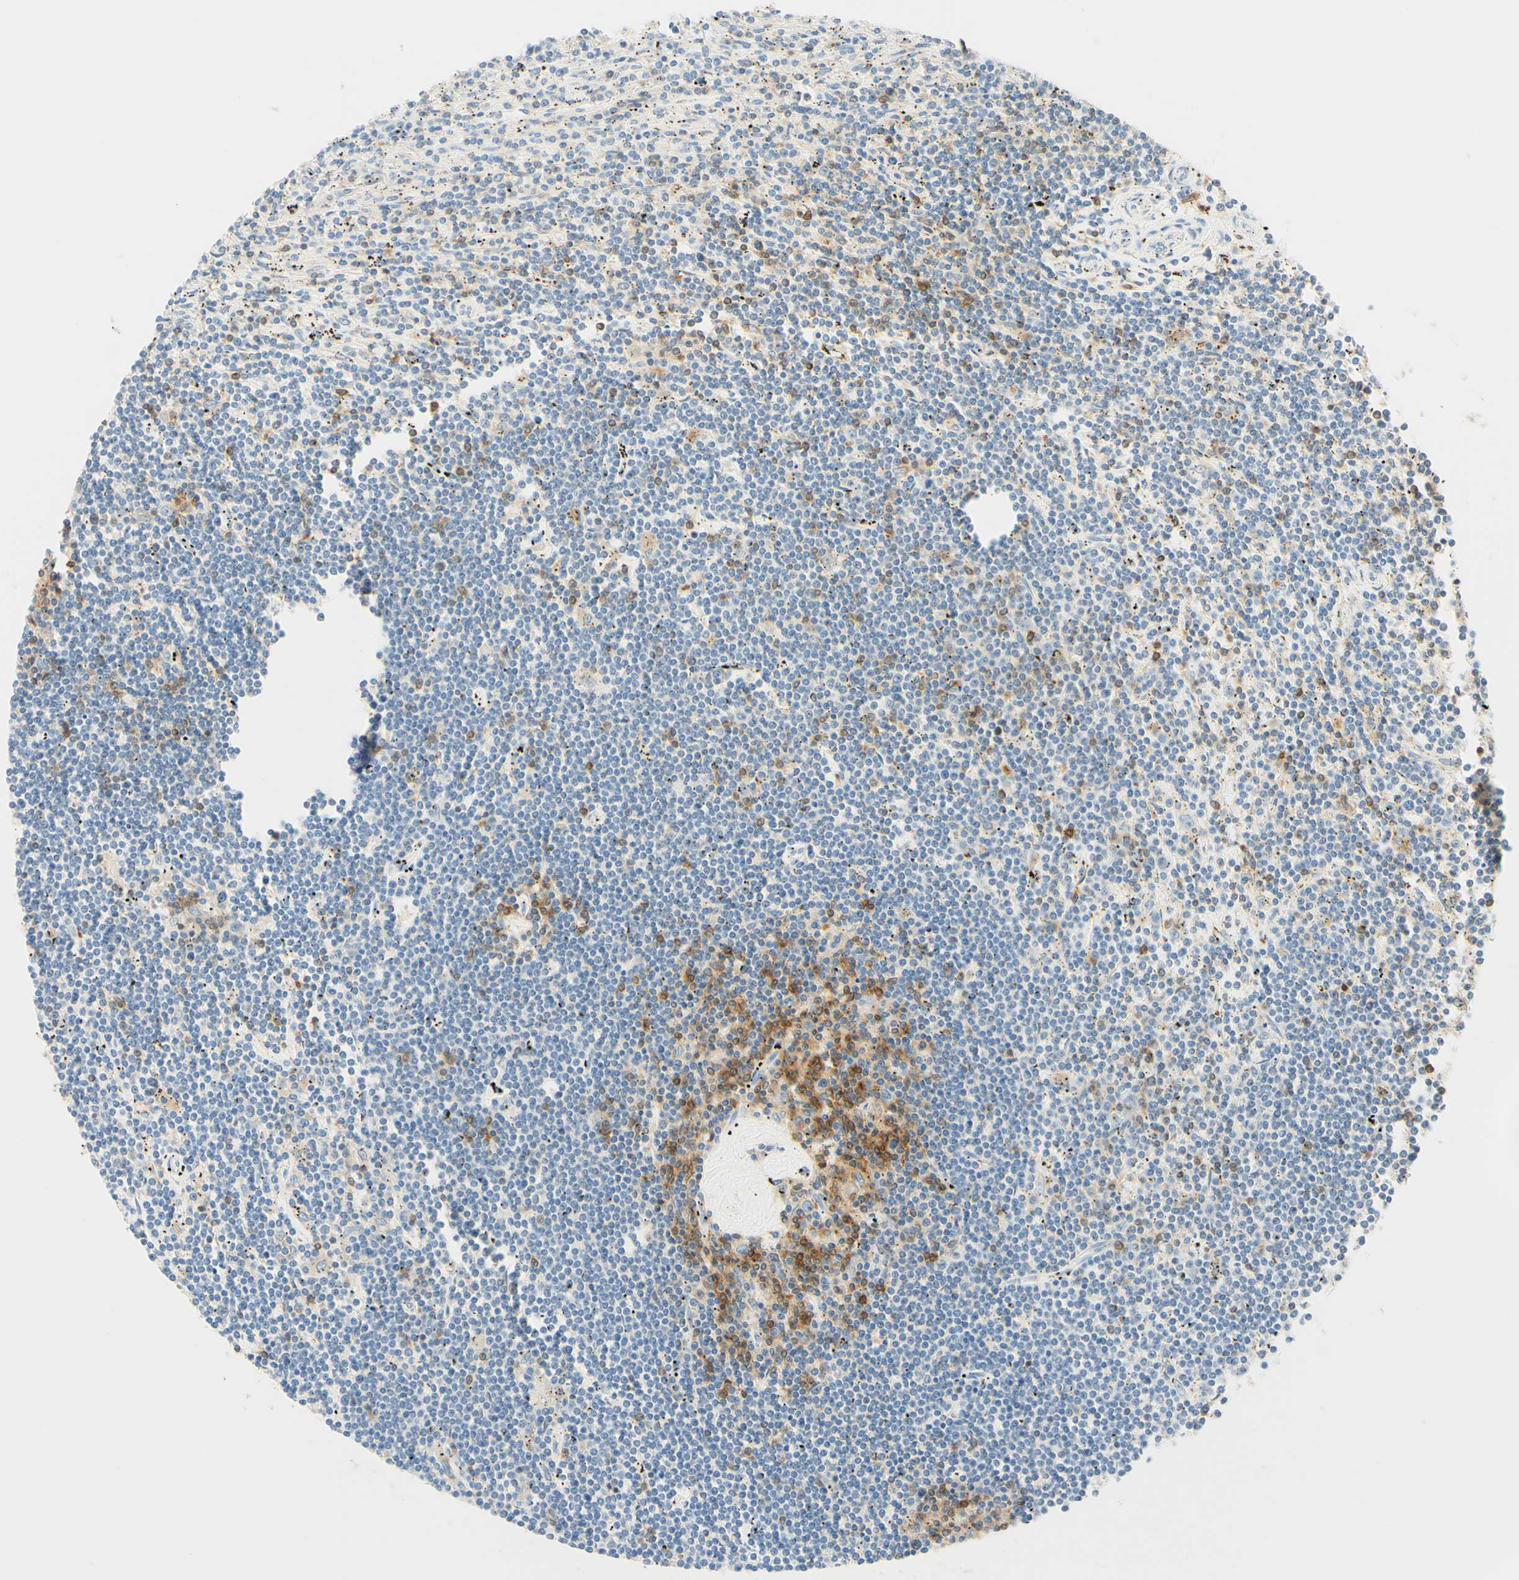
{"staining": {"intensity": "negative", "quantity": "none", "location": "none"}, "tissue": "lymphoma", "cell_type": "Tumor cells", "image_type": "cancer", "snomed": [{"axis": "morphology", "description": "Malignant lymphoma, non-Hodgkin's type, Low grade"}, {"axis": "topography", "description": "Spleen"}], "caption": "Immunohistochemical staining of low-grade malignant lymphoma, non-Hodgkin's type shows no significant staining in tumor cells.", "gene": "LAT", "patient": {"sex": "male", "age": 76}}